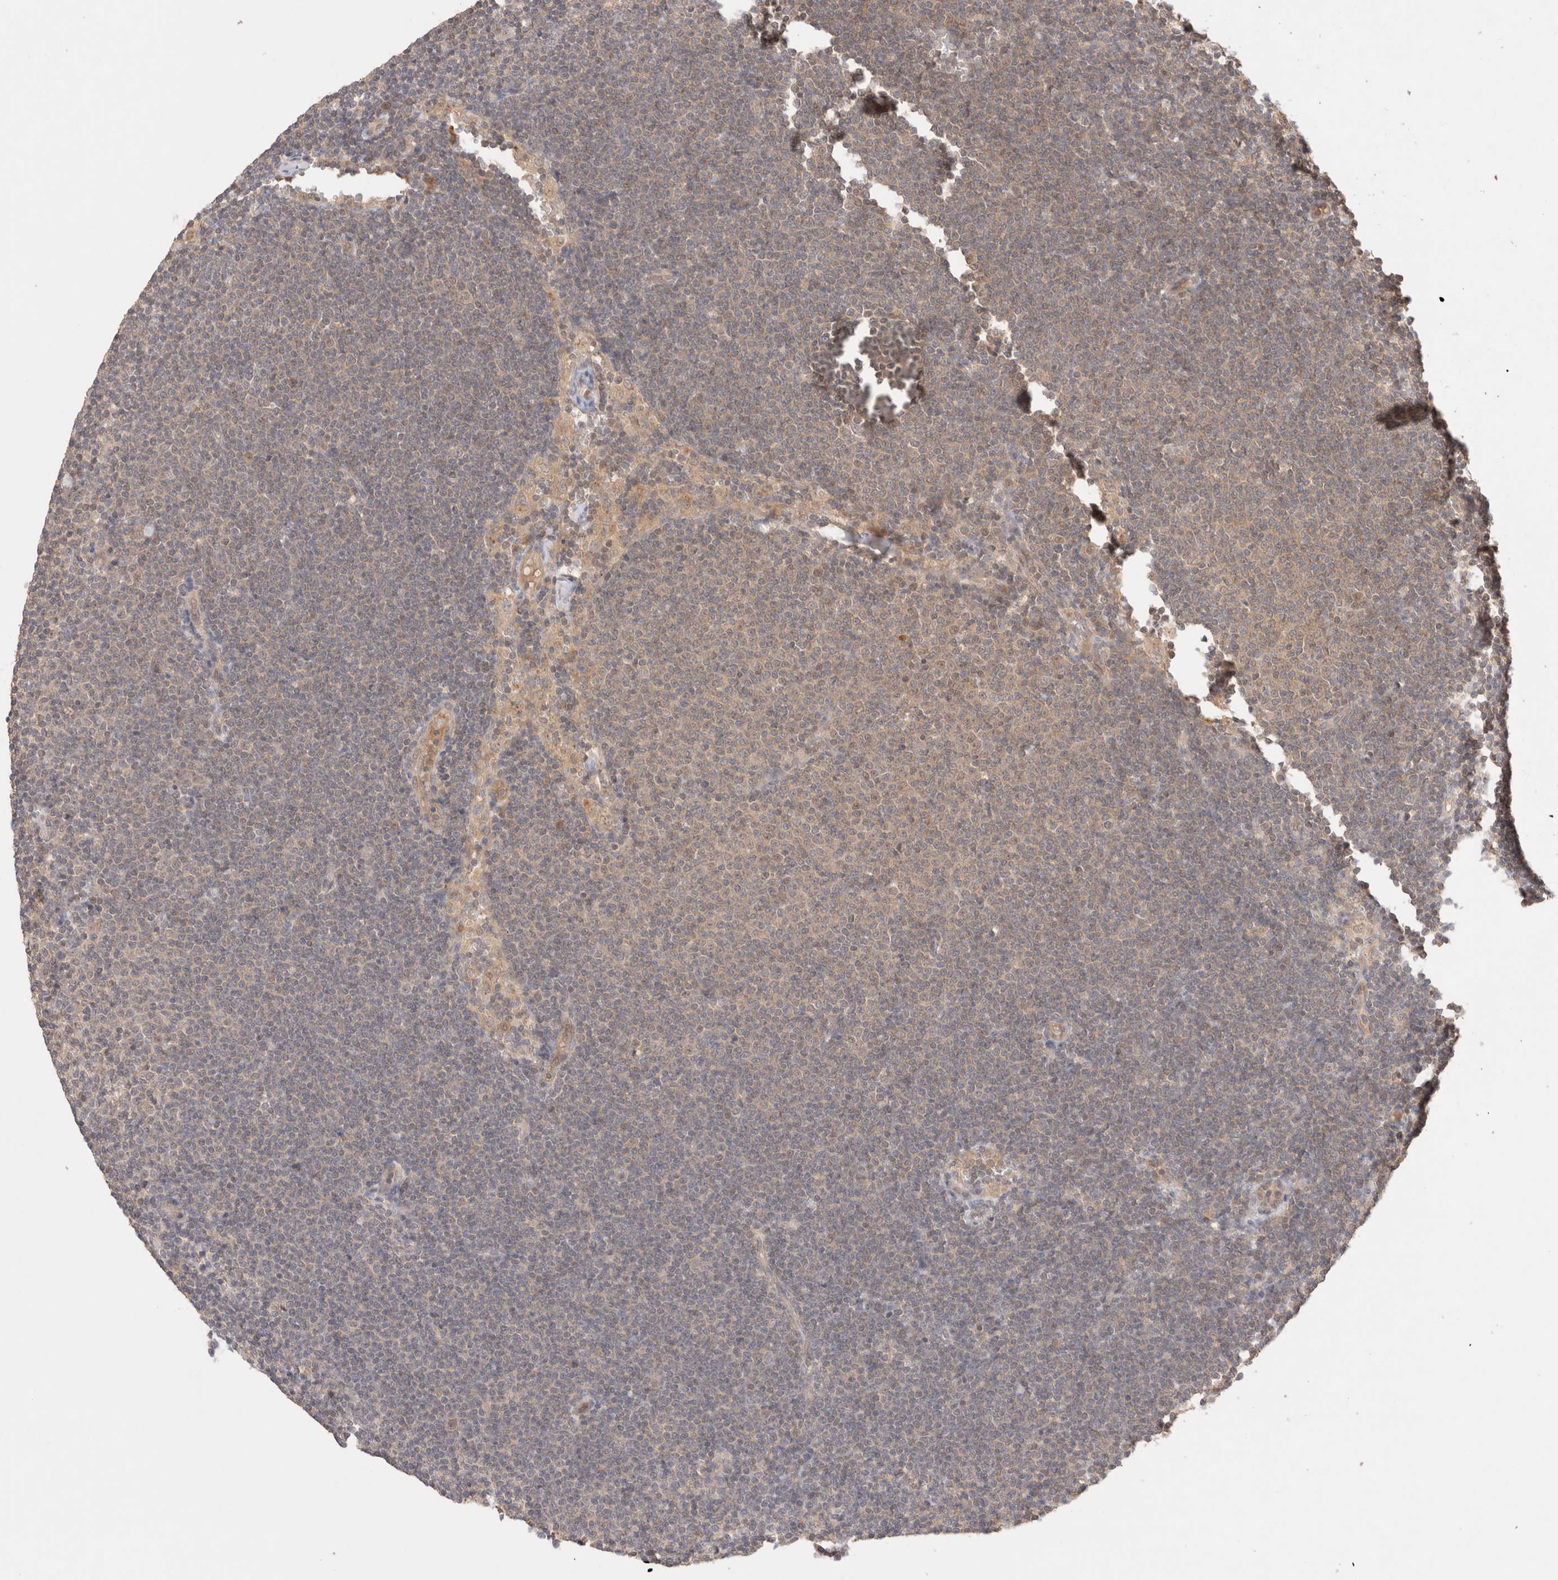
{"staining": {"intensity": "weak", "quantity": "<25%", "location": "cytoplasmic/membranous"}, "tissue": "lymphoma", "cell_type": "Tumor cells", "image_type": "cancer", "snomed": [{"axis": "morphology", "description": "Malignant lymphoma, non-Hodgkin's type, Low grade"}, {"axis": "topography", "description": "Lymph node"}], "caption": "Protein analysis of lymphoma reveals no significant positivity in tumor cells. (DAB (3,3'-diaminobenzidine) immunohistochemistry (IHC) with hematoxylin counter stain).", "gene": "CARNMT1", "patient": {"sex": "female", "age": 53}}